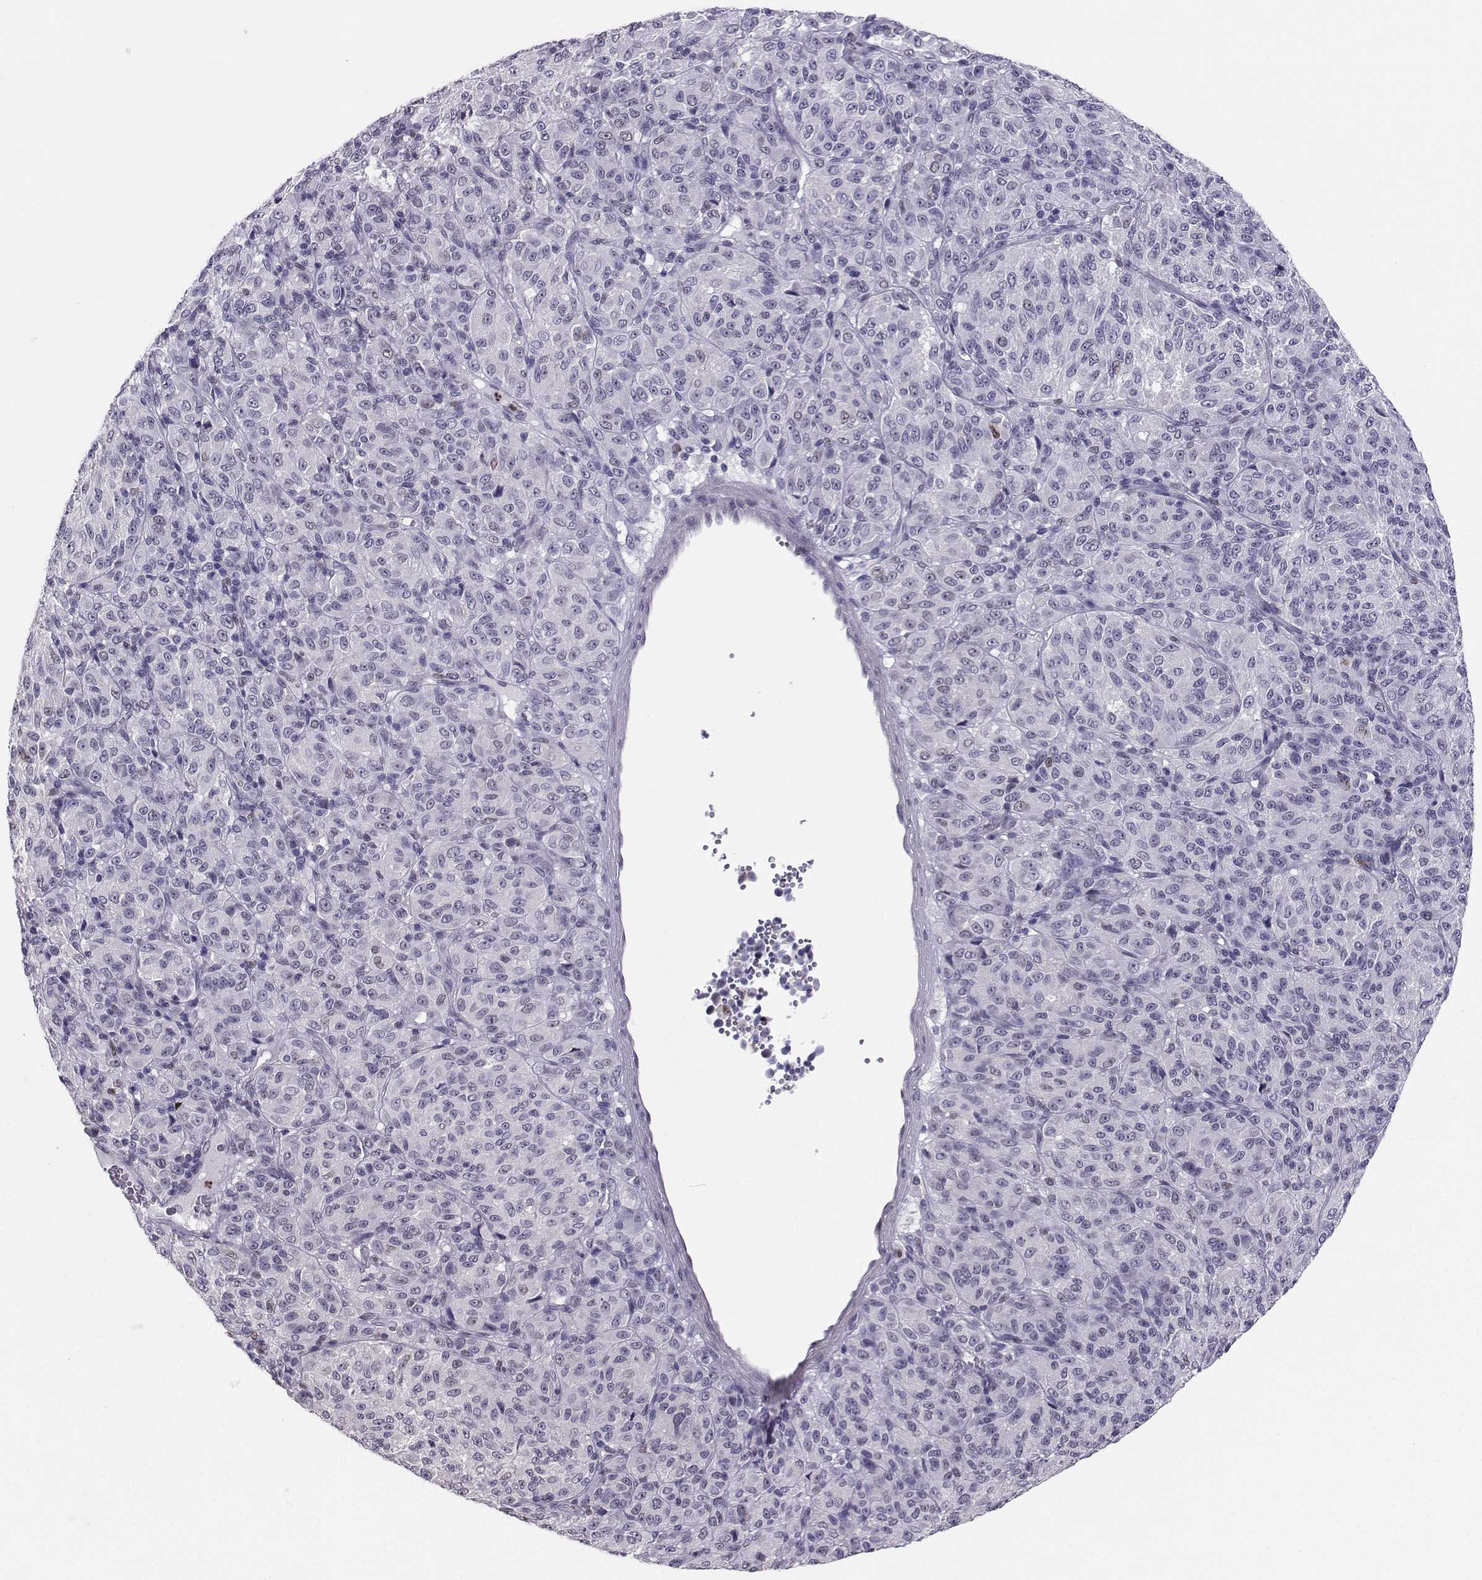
{"staining": {"intensity": "negative", "quantity": "none", "location": "none"}, "tissue": "melanoma", "cell_type": "Tumor cells", "image_type": "cancer", "snomed": [{"axis": "morphology", "description": "Malignant melanoma, Metastatic site"}, {"axis": "topography", "description": "Brain"}], "caption": "This is an immunohistochemistry (IHC) micrograph of human melanoma. There is no staining in tumor cells.", "gene": "TEDC2", "patient": {"sex": "female", "age": 56}}